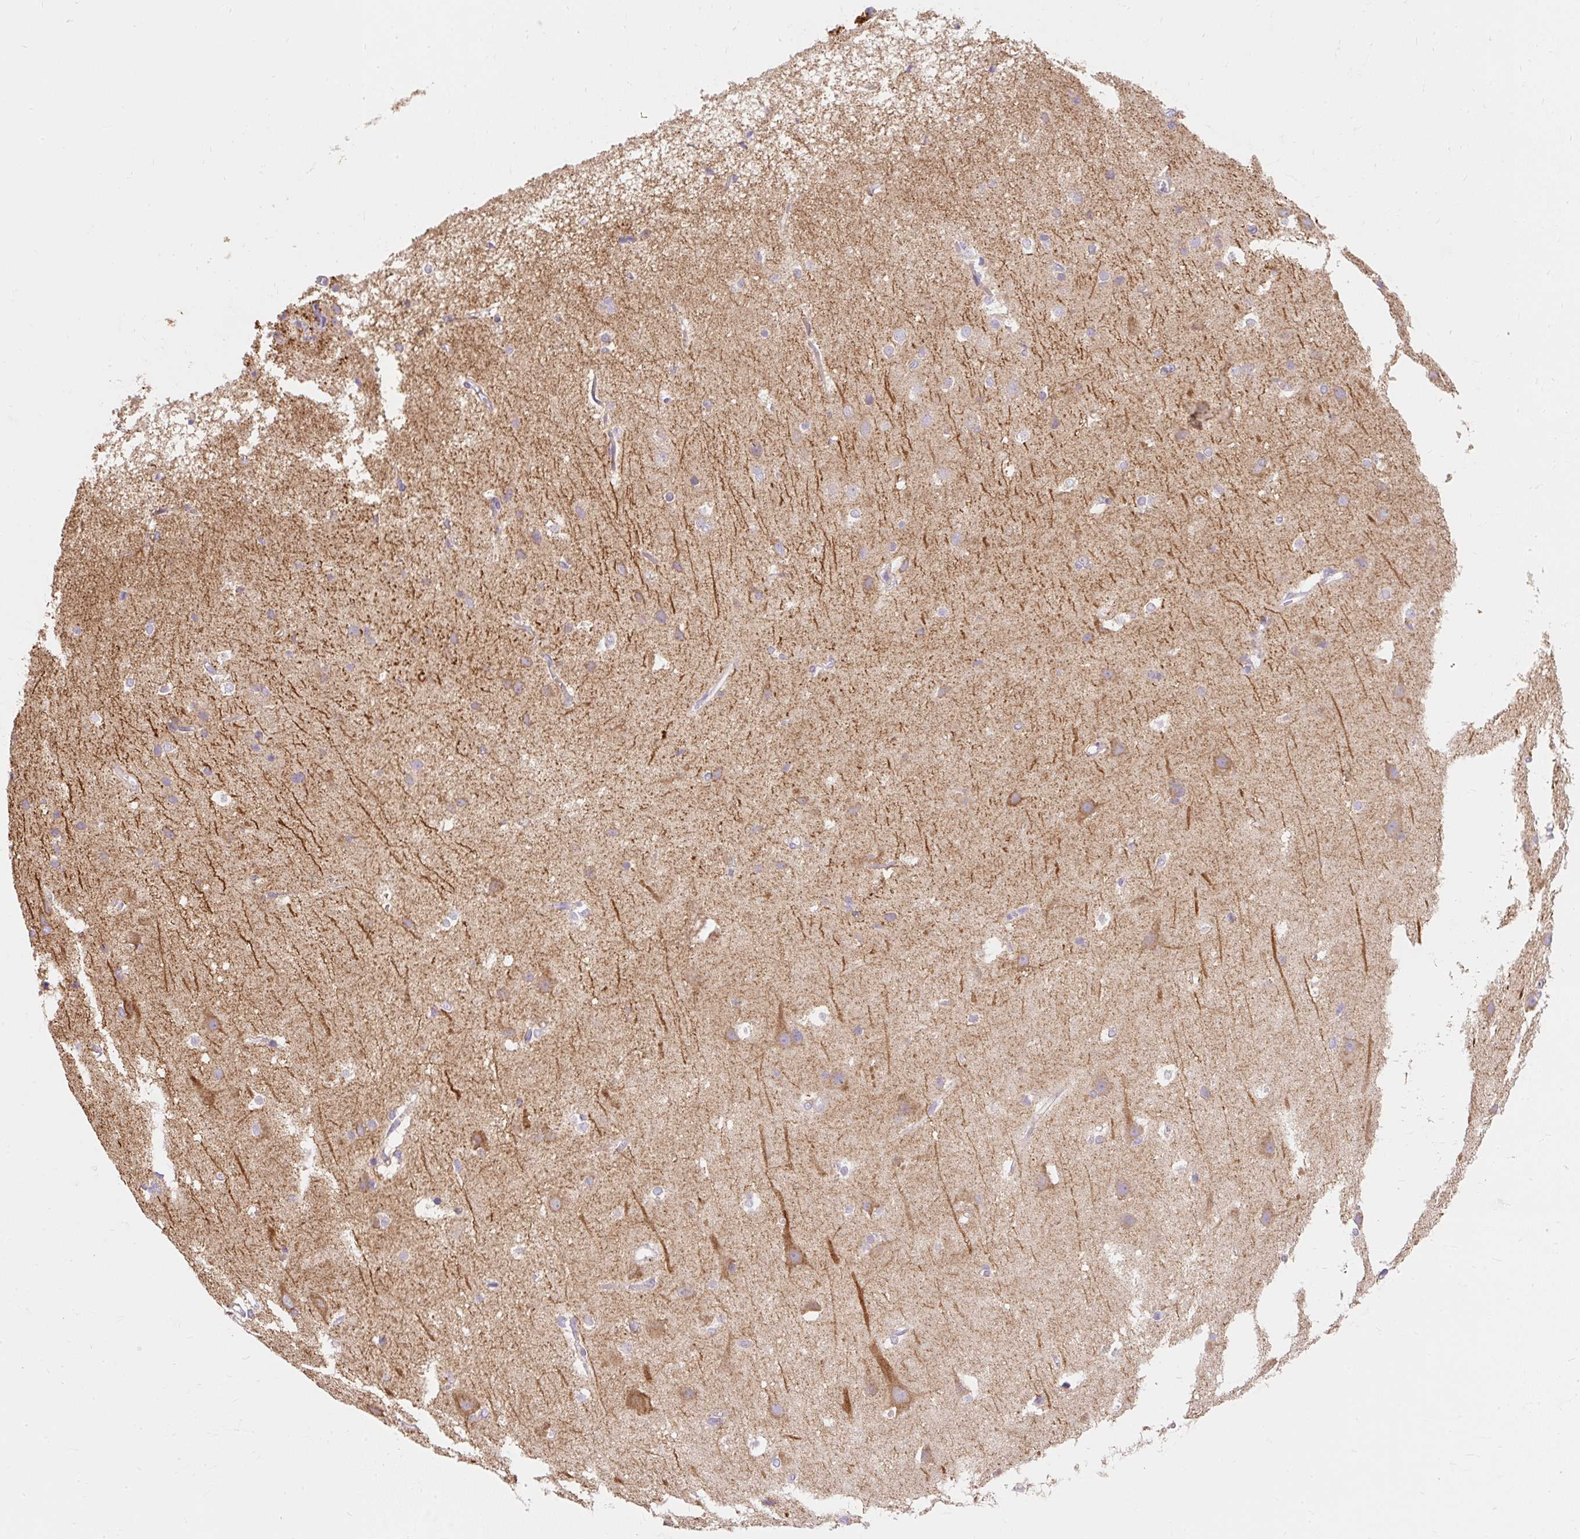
{"staining": {"intensity": "negative", "quantity": "none", "location": "none"}, "tissue": "cerebral cortex", "cell_type": "Endothelial cells", "image_type": "normal", "snomed": [{"axis": "morphology", "description": "Normal tissue, NOS"}, {"axis": "topography", "description": "Cerebral cortex"}], "caption": "Immunohistochemical staining of benign cerebral cortex demonstrates no significant positivity in endothelial cells. (Brightfield microscopy of DAB (3,3'-diaminobenzidine) immunohistochemistry at high magnification).", "gene": "PMAIP1", "patient": {"sex": "male", "age": 37}}